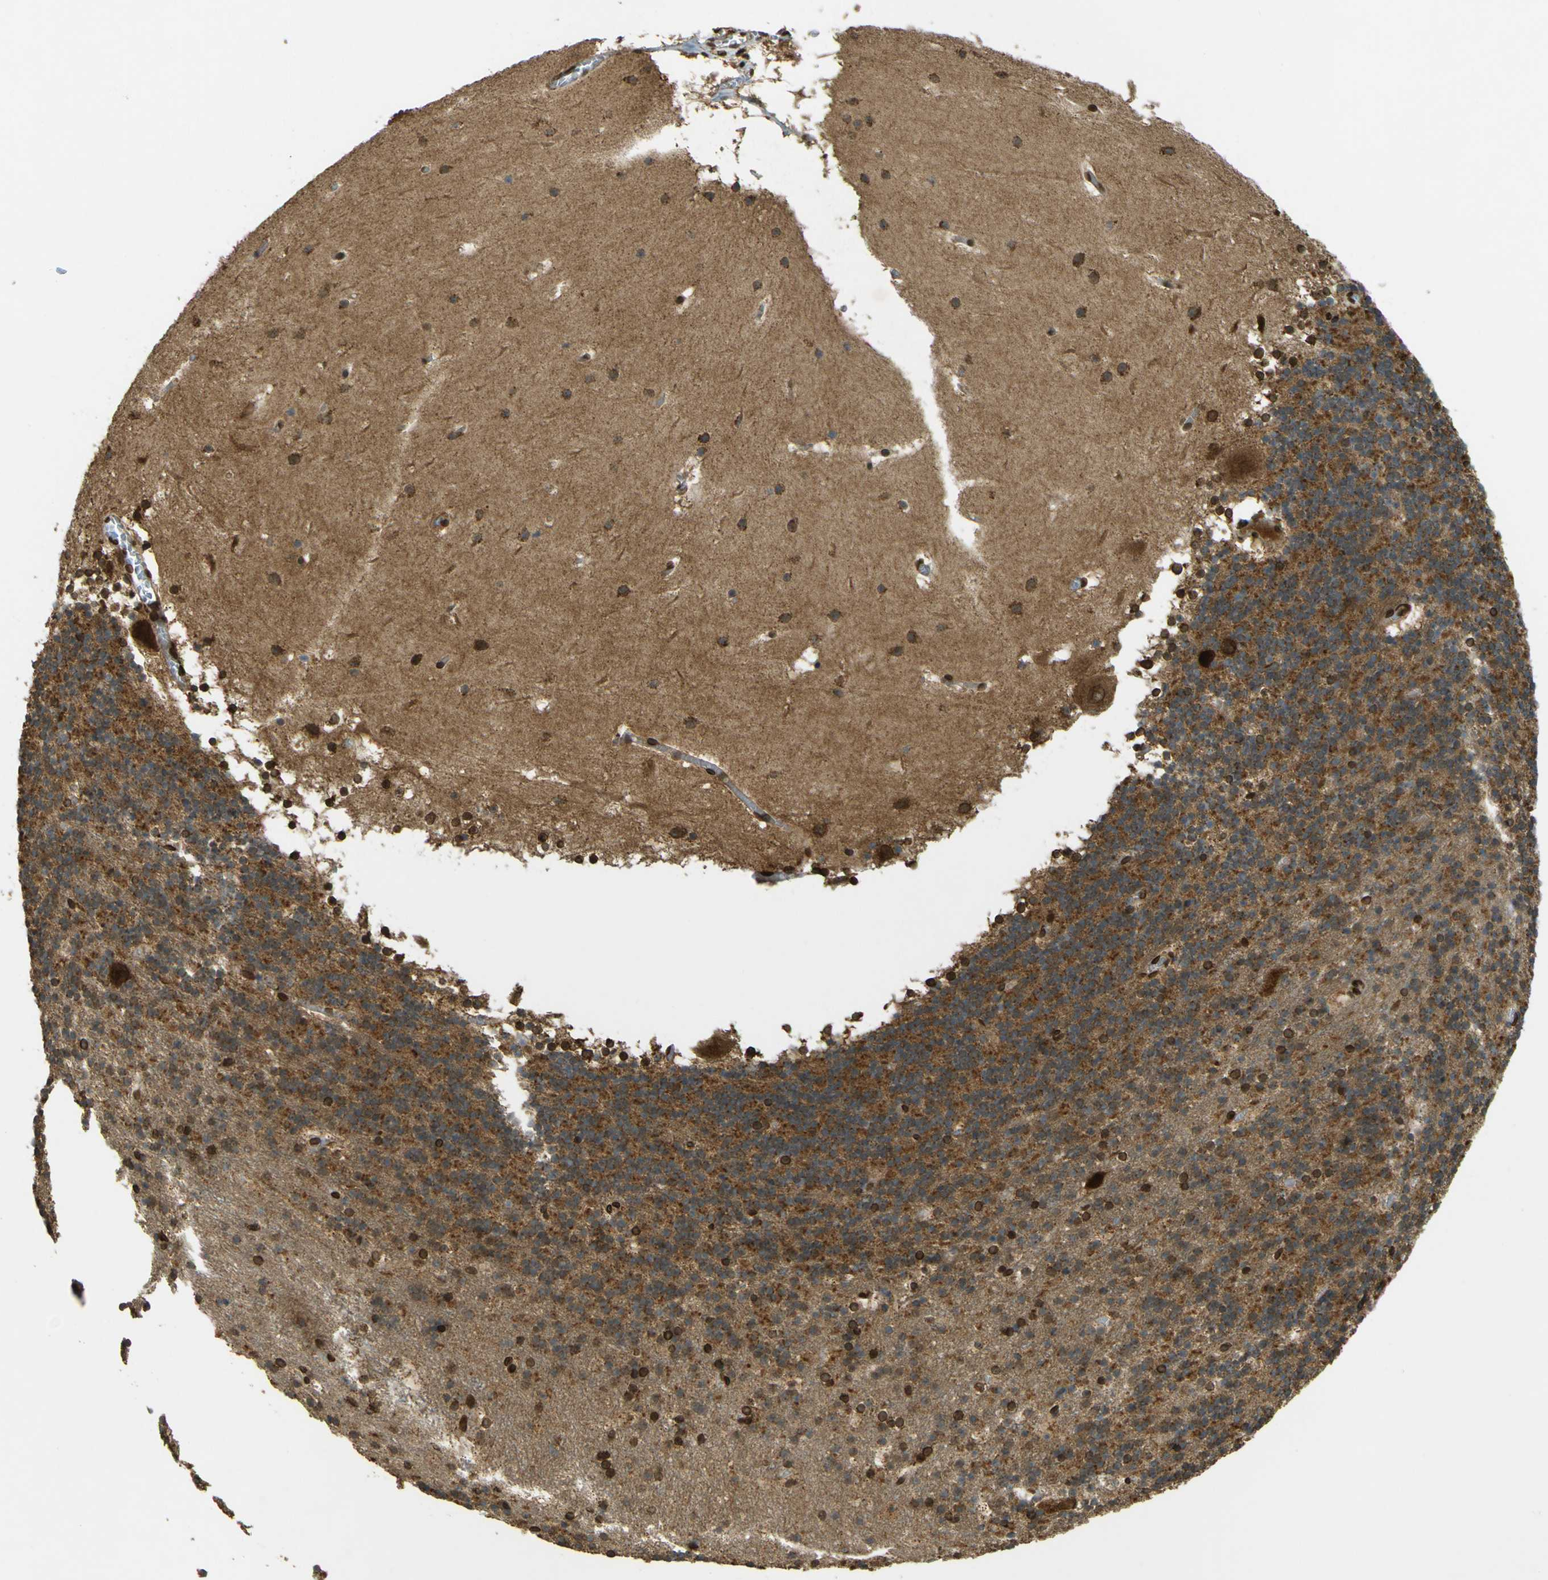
{"staining": {"intensity": "moderate", "quantity": ">75%", "location": "cytoplasmic/membranous"}, "tissue": "cerebellum", "cell_type": "Cells in granular layer", "image_type": "normal", "snomed": [{"axis": "morphology", "description": "Normal tissue, NOS"}, {"axis": "topography", "description": "Cerebellum"}], "caption": "Unremarkable cerebellum exhibits moderate cytoplasmic/membranous staining in about >75% of cells in granular layer (Stains: DAB (3,3'-diaminobenzidine) in brown, nuclei in blue, Microscopy: brightfield microscopy at high magnification)..", "gene": "GALNT1", "patient": {"sex": "male", "age": 45}}